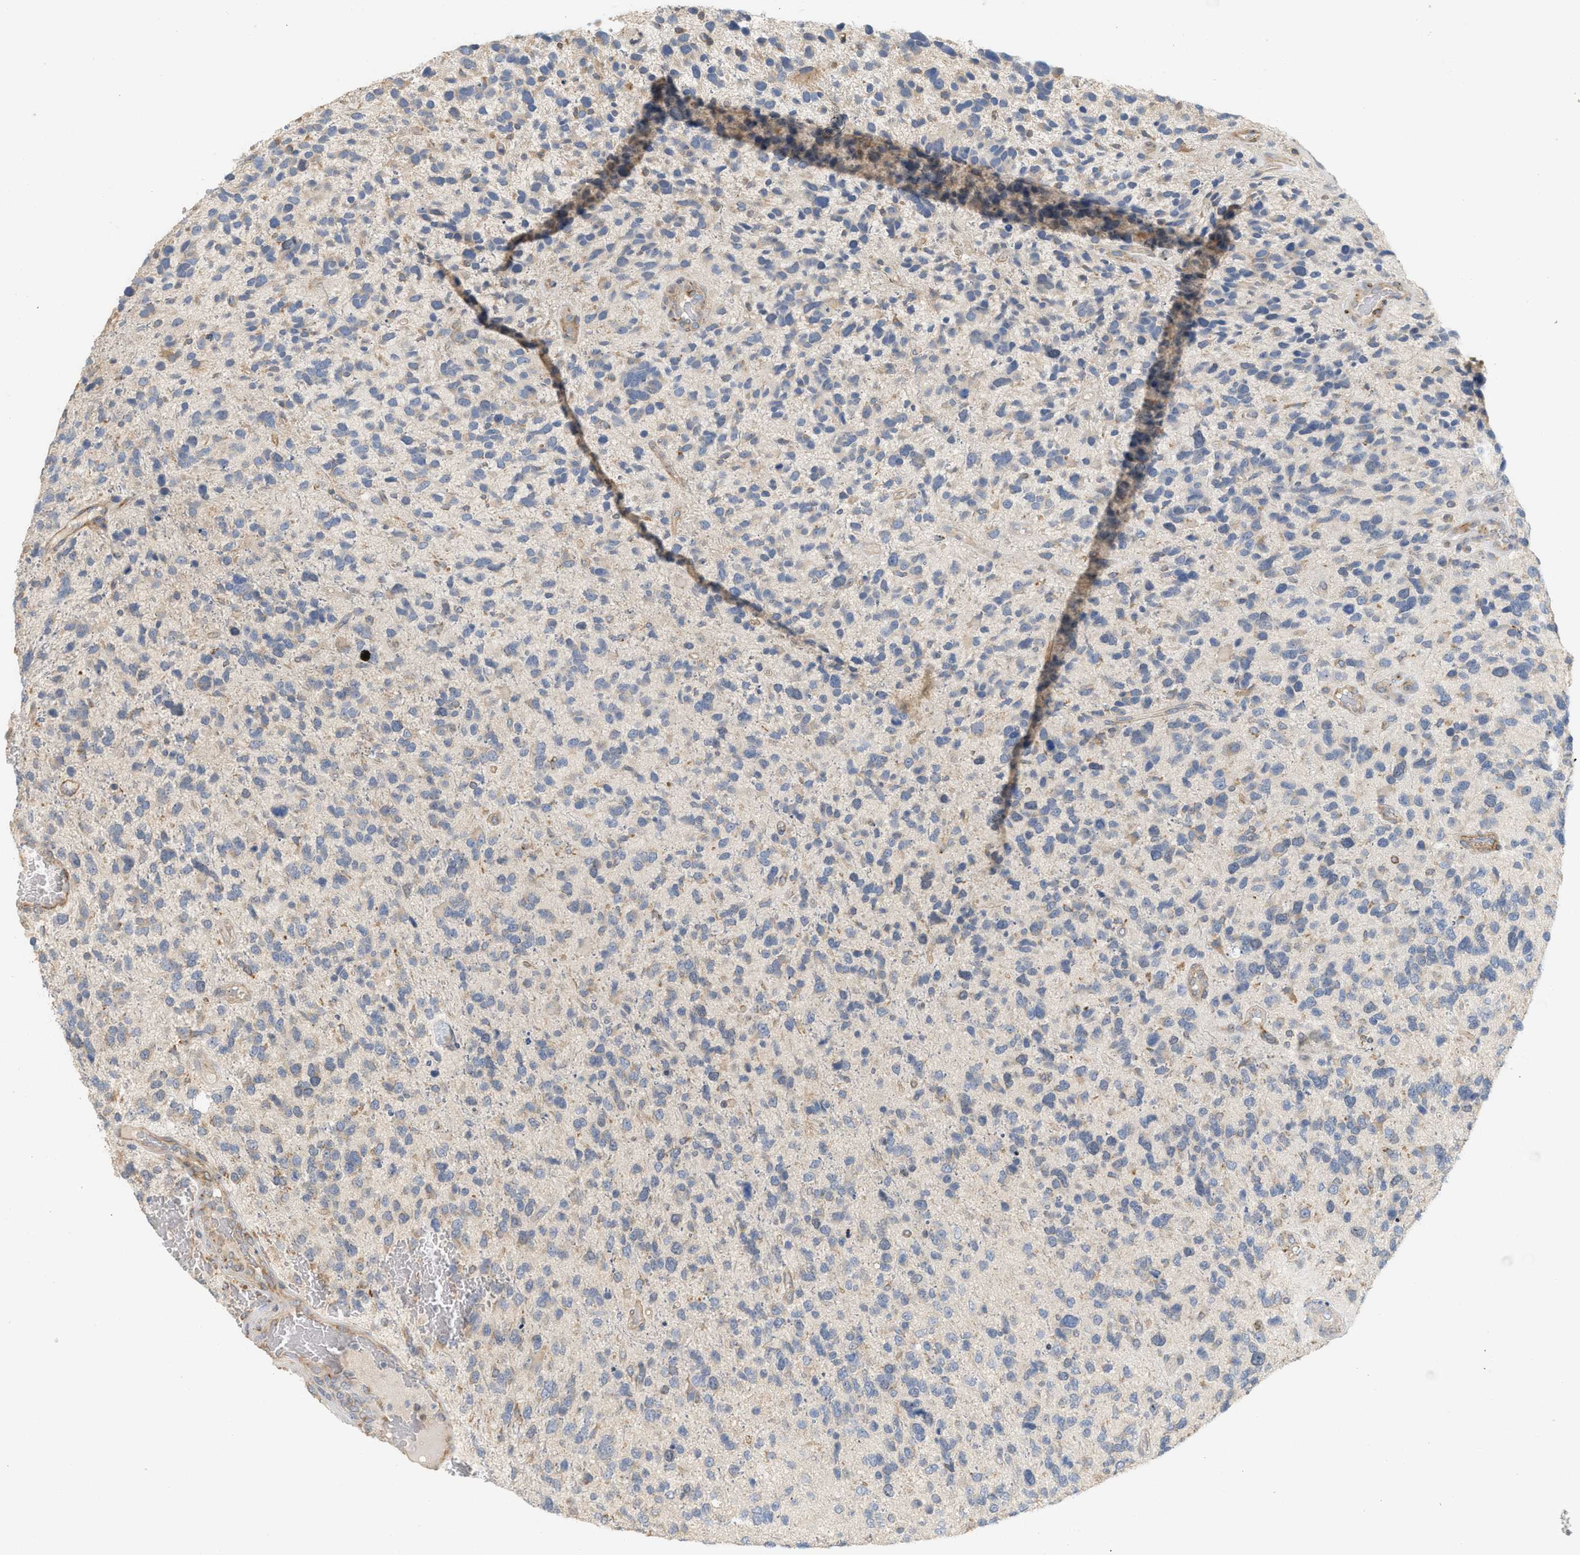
{"staining": {"intensity": "weak", "quantity": "25%-75%", "location": "cytoplasmic/membranous"}, "tissue": "glioma", "cell_type": "Tumor cells", "image_type": "cancer", "snomed": [{"axis": "morphology", "description": "Glioma, malignant, High grade"}, {"axis": "topography", "description": "Brain"}], "caption": "A histopathology image of glioma stained for a protein exhibits weak cytoplasmic/membranous brown staining in tumor cells. The staining was performed using DAB, with brown indicating positive protein expression. Nuclei are stained blue with hematoxylin.", "gene": "SVOP", "patient": {"sex": "female", "age": 58}}